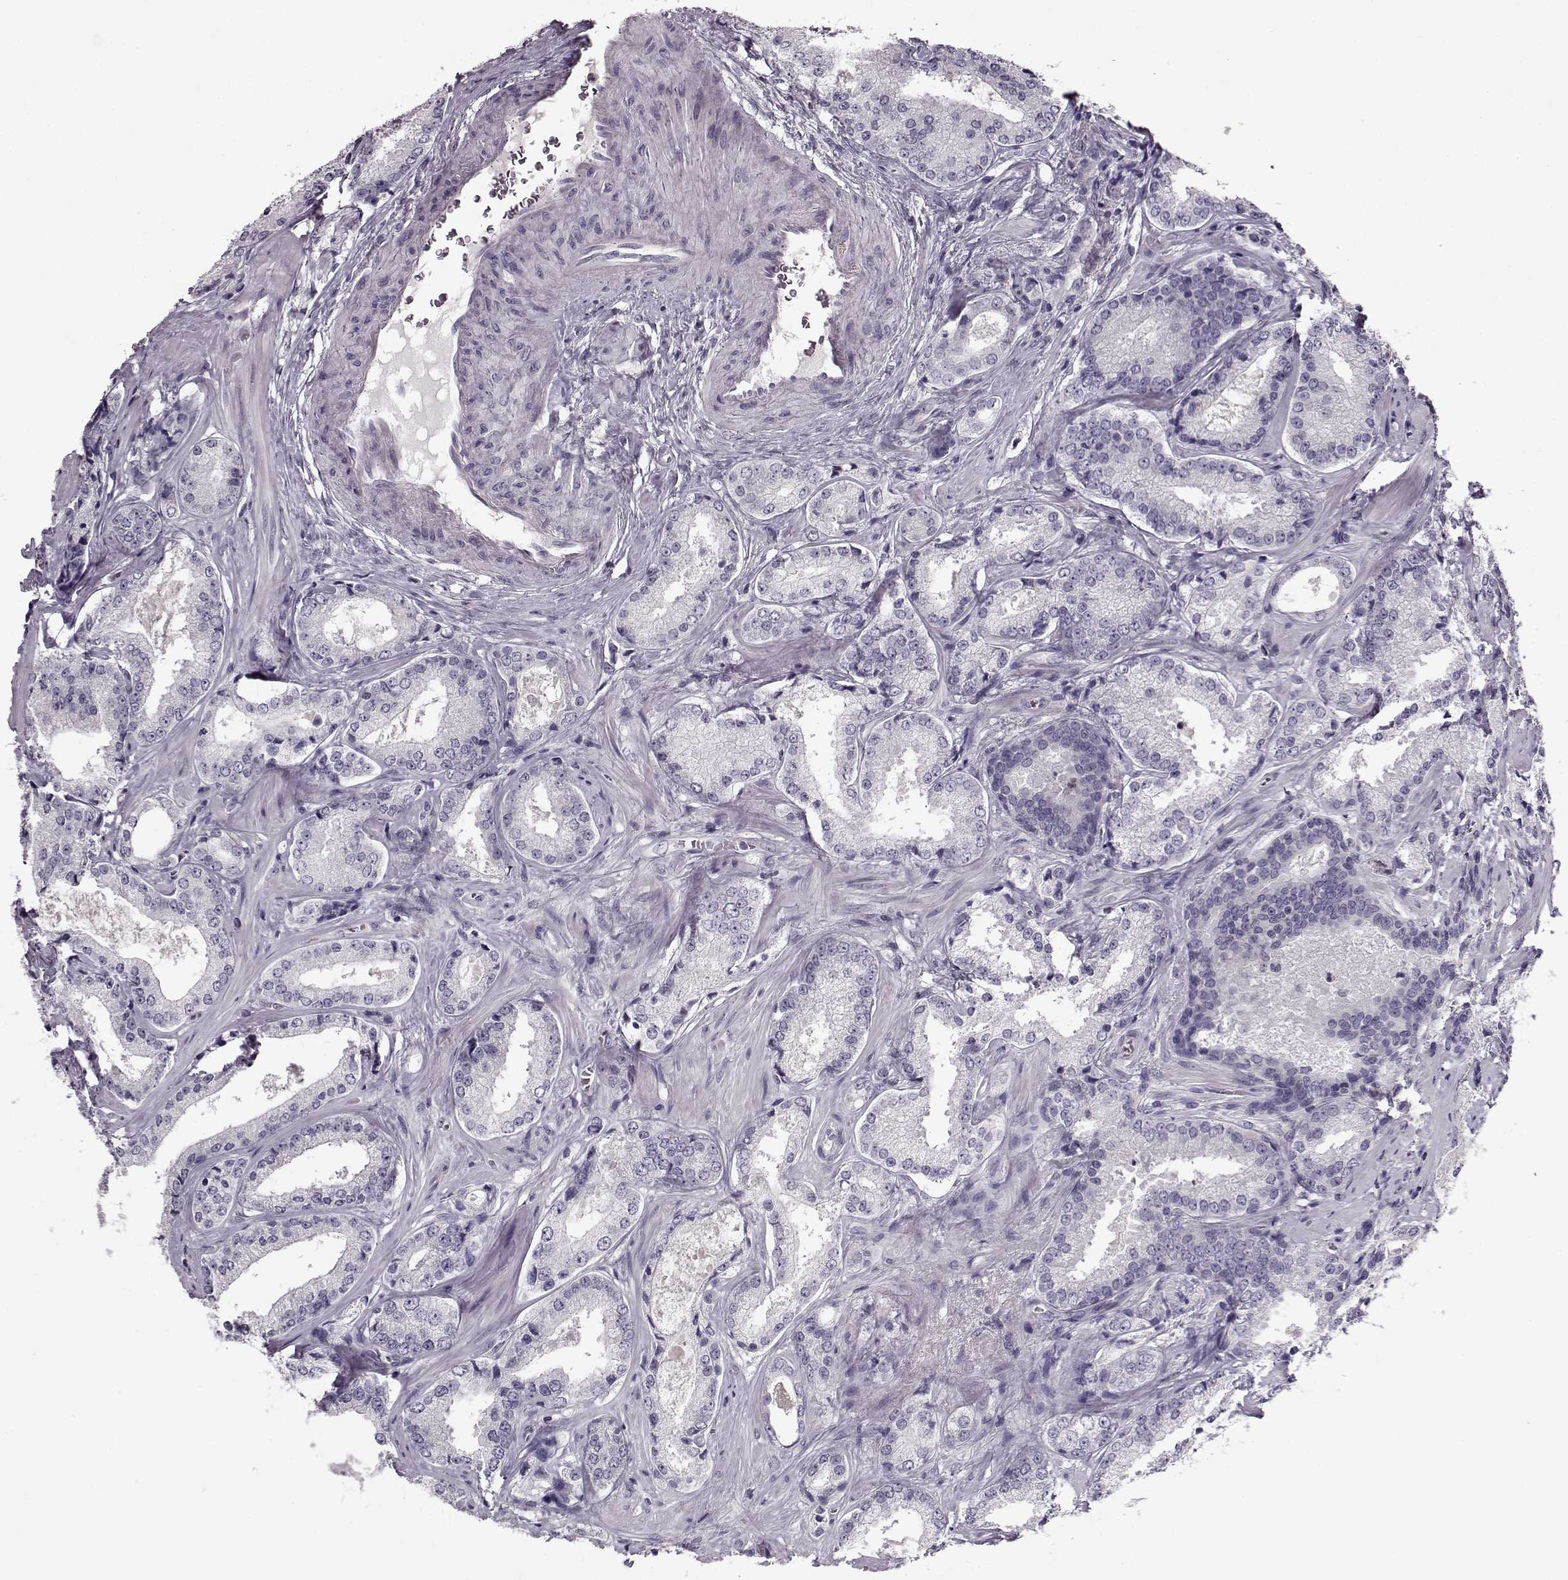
{"staining": {"intensity": "negative", "quantity": "none", "location": "none"}, "tissue": "prostate cancer", "cell_type": "Tumor cells", "image_type": "cancer", "snomed": [{"axis": "morphology", "description": "Adenocarcinoma, Low grade"}, {"axis": "topography", "description": "Prostate"}], "caption": "An IHC histopathology image of prostate low-grade adenocarcinoma is shown. There is no staining in tumor cells of prostate low-grade adenocarcinoma.", "gene": "RP1L1", "patient": {"sex": "male", "age": 56}}